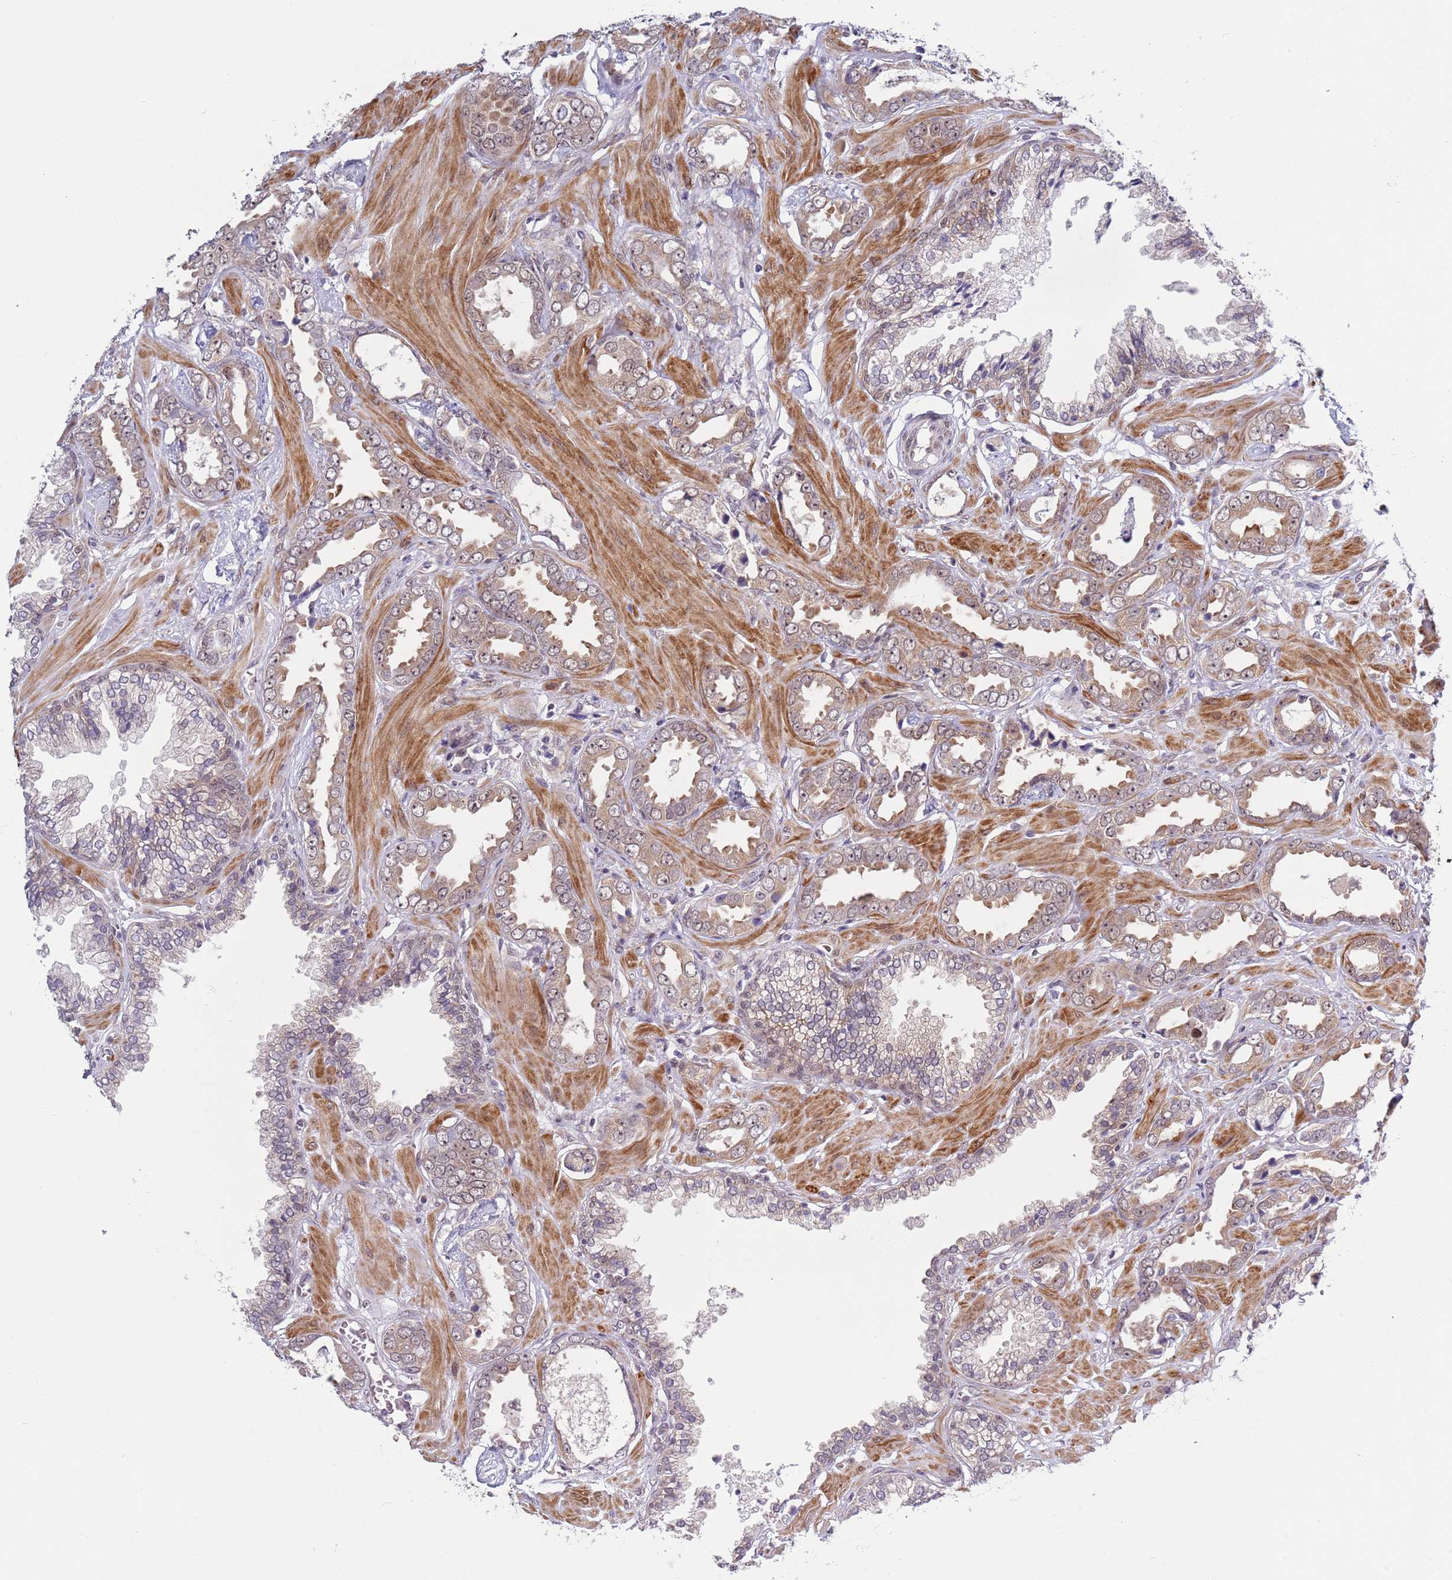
{"staining": {"intensity": "weak", "quantity": "25%-75%", "location": "cytoplasmic/membranous"}, "tissue": "prostate cancer", "cell_type": "Tumor cells", "image_type": "cancer", "snomed": [{"axis": "morphology", "description": "Adenocarcinoma, Low grade"}, {"axis": "topography", "description": "Prostate"}], "caption": "High-power microscopy captured an IHC histopathology image of prostate cancer, revealing weak cytoplasmic/membranous staining in about 25%-75% of tumor cells. (DAB IHC with brightfield microscopy, high magnification).", "gene": "SLC25A32", "patient": {"sex": "male", "age": 60}}